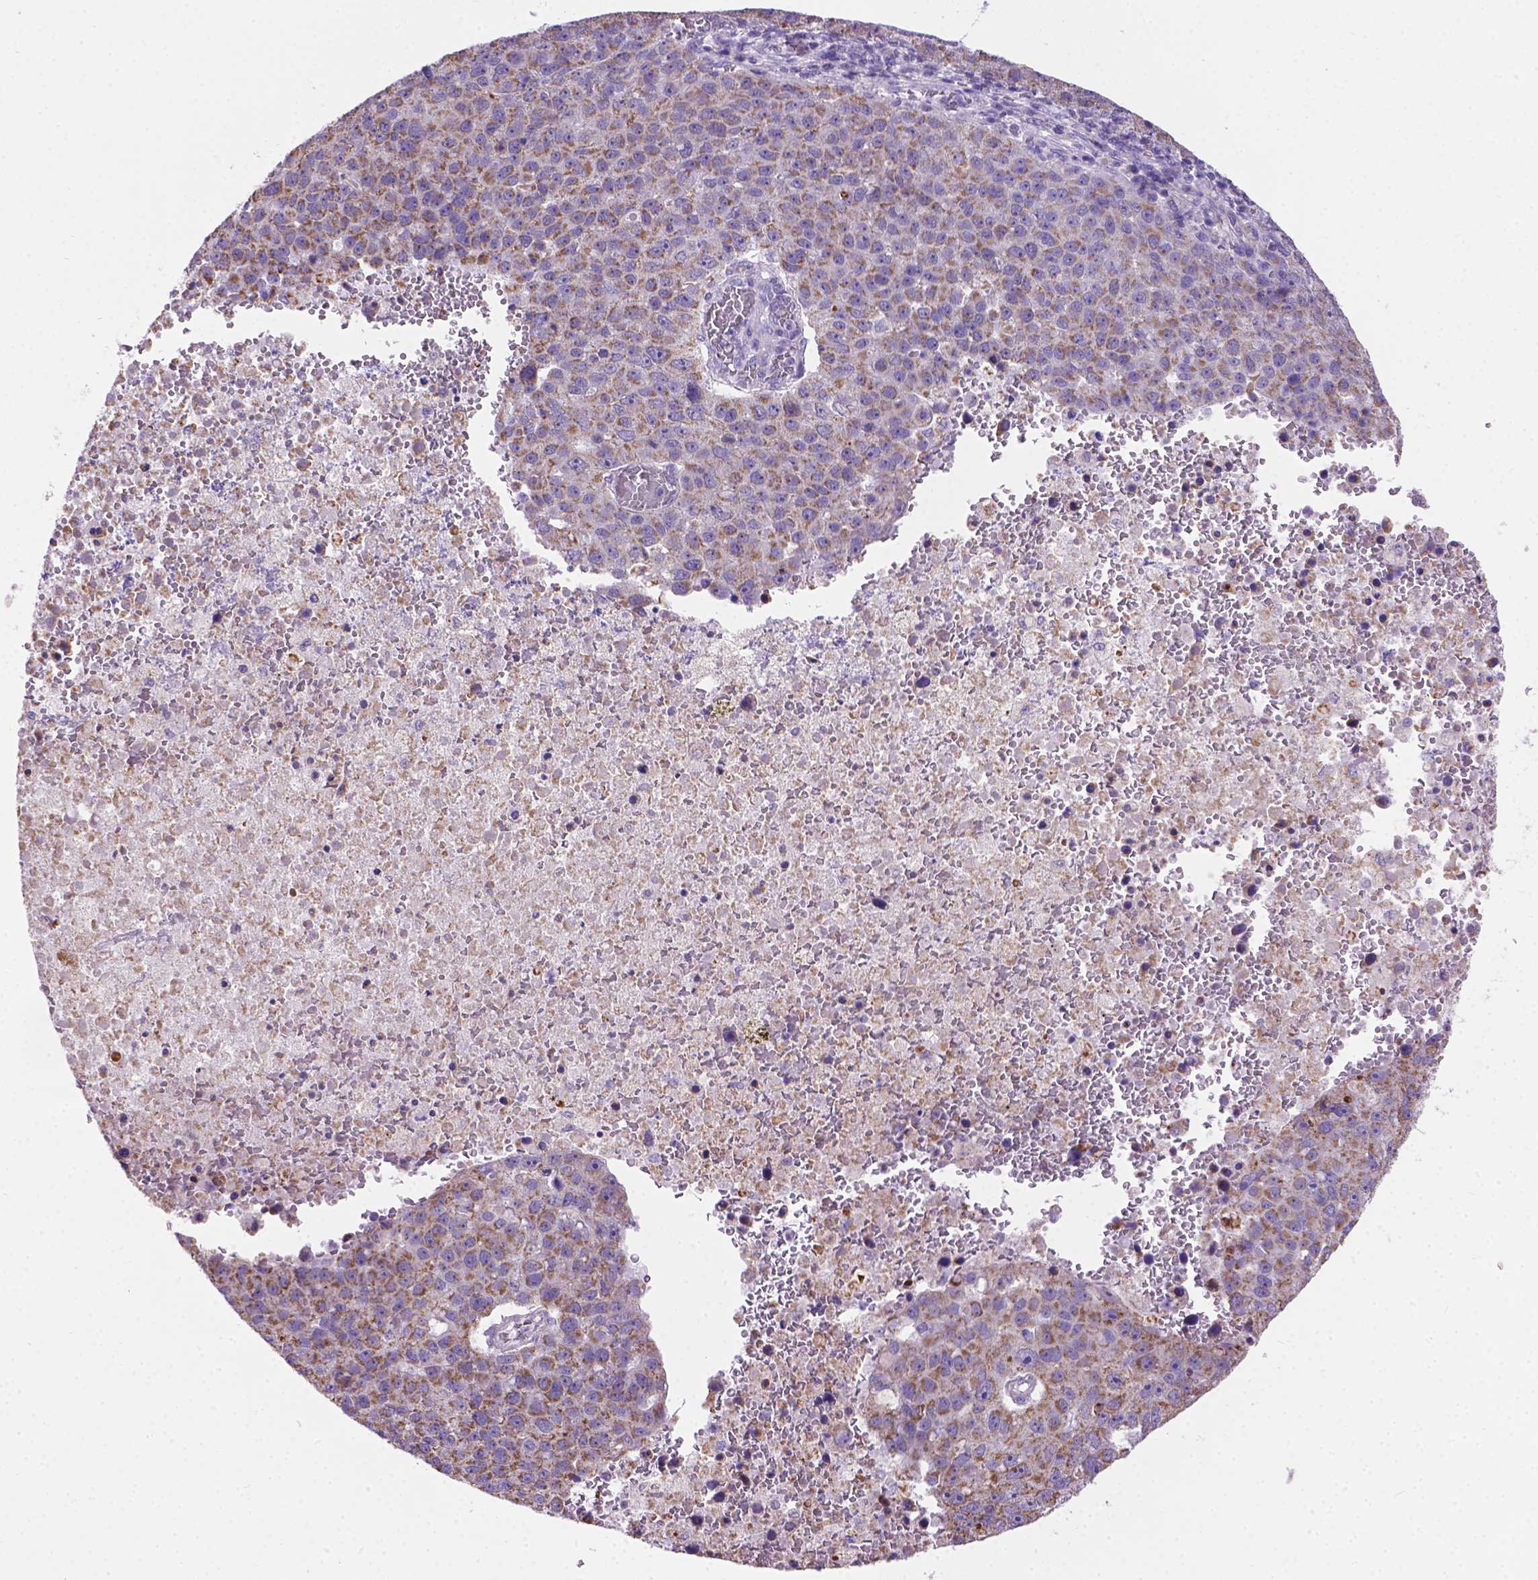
{"staining": {"intensity": "moderate", "quantity": "25%-75%", "location": "cytoplasmic/membranous"}, "tissue": "pancreatic cancer", "cell_type": "Tumor cells", "image_type": "cancer", "snomed": [{"axis": "morphology", "description": "Adenocarcinoma, NOS"}, {"axis": "topography", "description": "Pancreas"}], "caption": "Human adenocarcinoma (pancreatic) stained with a brown dye exhibits moderate cytoplasmic/membranous positive staining in about 25%-75% of tumor cells.", "gene": "CSPG5", "patient": {"sex": "female", "age": 61}}